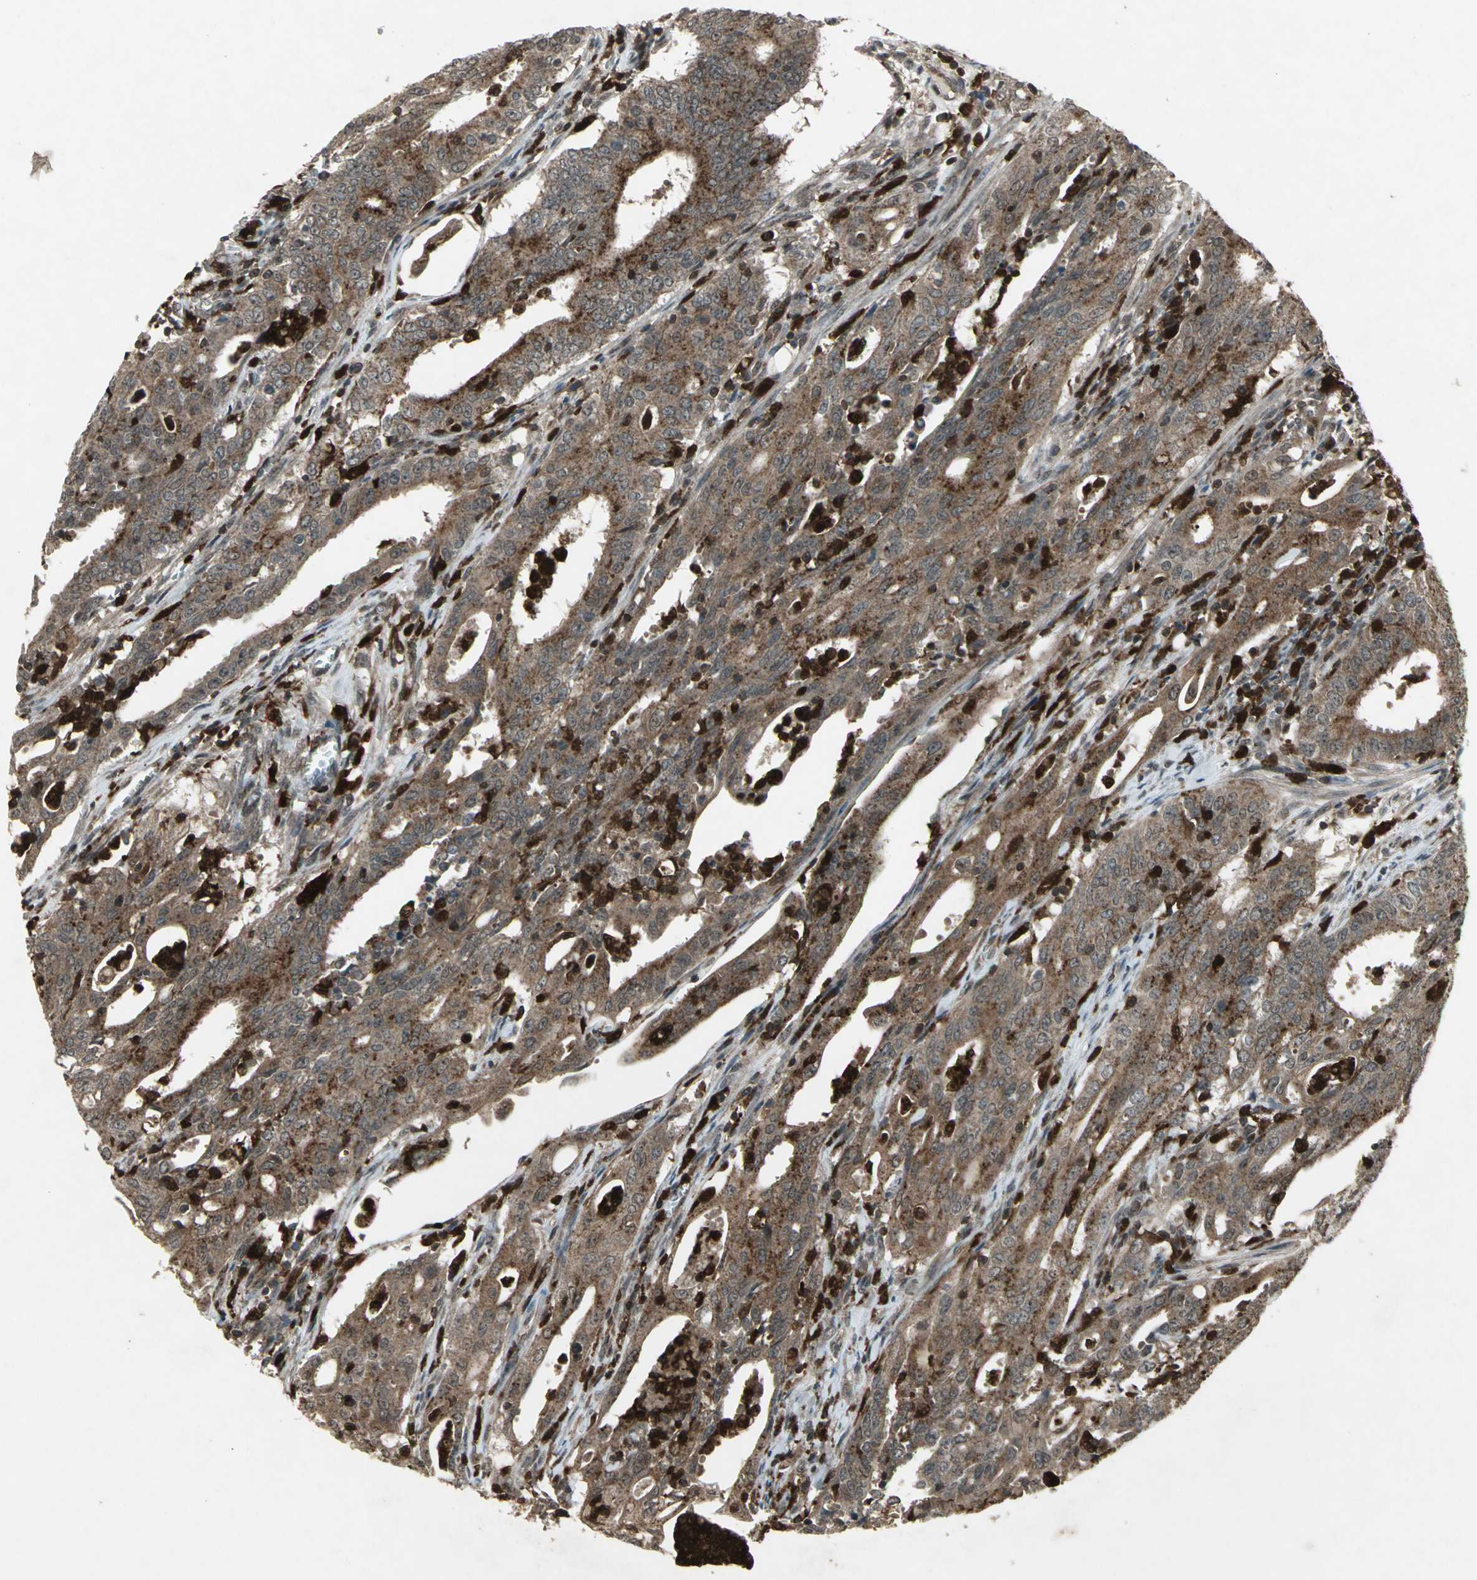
{"staining": {"intensity": "moderate", "quantity": ">75%", "location": "cytoplasmic/membranous"}, "tissue": "cervical cancer", "cell_type": "Tumor cells", "image_type": "cancer", "snomed": [{"axis": "morphology", "description": "Adenocarcinoma, NOS"}, {"axis": "topography", "description": "Cervix"}], "caption": "IHC photomicrograph of human cervical adenocarcinoma stained for a protein (brown), which demonstrates medium levels of moderate cytoplasmic/membranous expression in about >75% of tumor cells.", "gene": "PYCARD", "patient": {"sex": "female", "age": 44}}